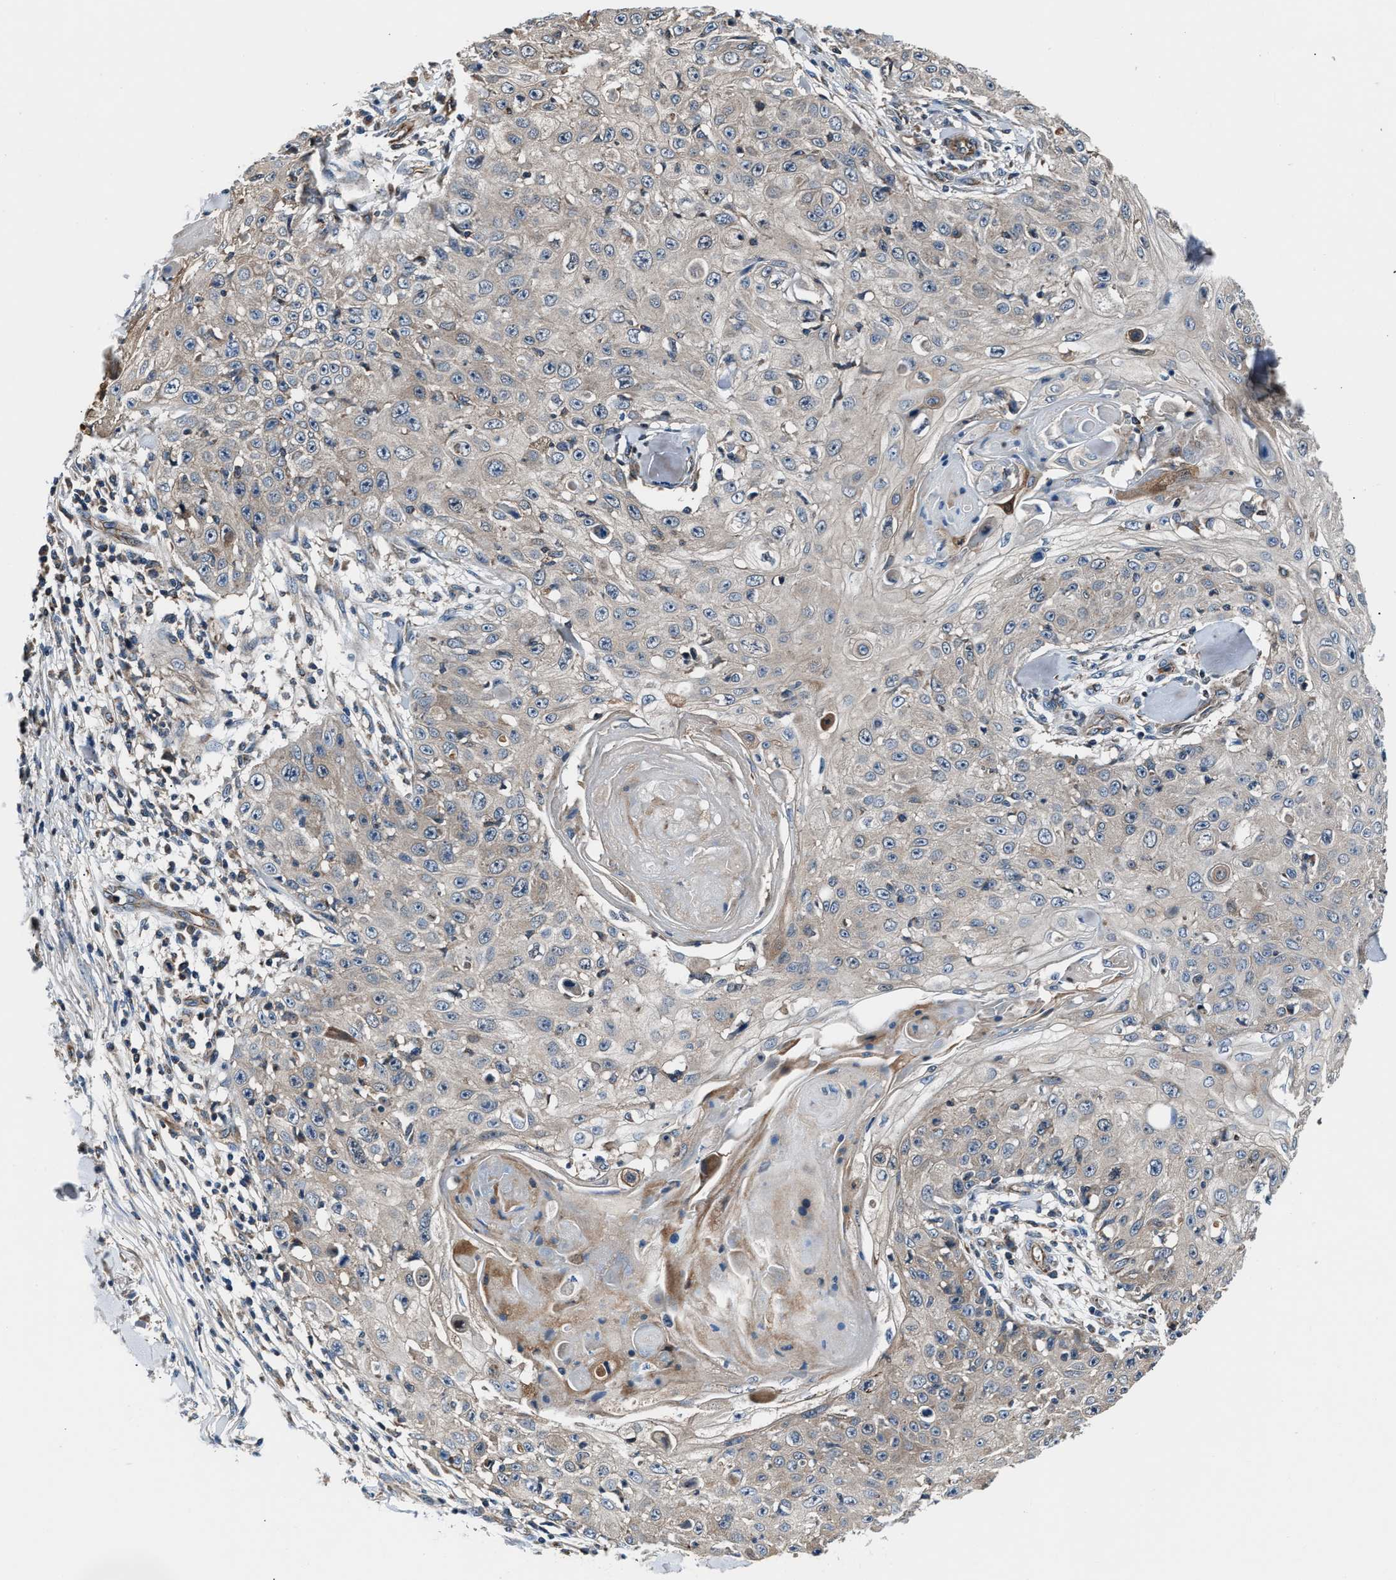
{"staining": {"intensity": "negative", "quantity": "none", "location": "none"}, "tissue": "skin cancer", "cell_type": "Tumor cells", "image_type": "cancer", "snomed": [{"axis": "morphology", "description": "Squamous cell carcinoma, NOS"}, {"axis": "topography", "description": "Skin"}], "caption": "Human squamous cell carcinoma (skin) stained for a protein using immunohistochemistry (IHC) reveals no positivity in tumor cells.", "gene": "GGCT", "patient": {"sex": "male", "age": 86}}